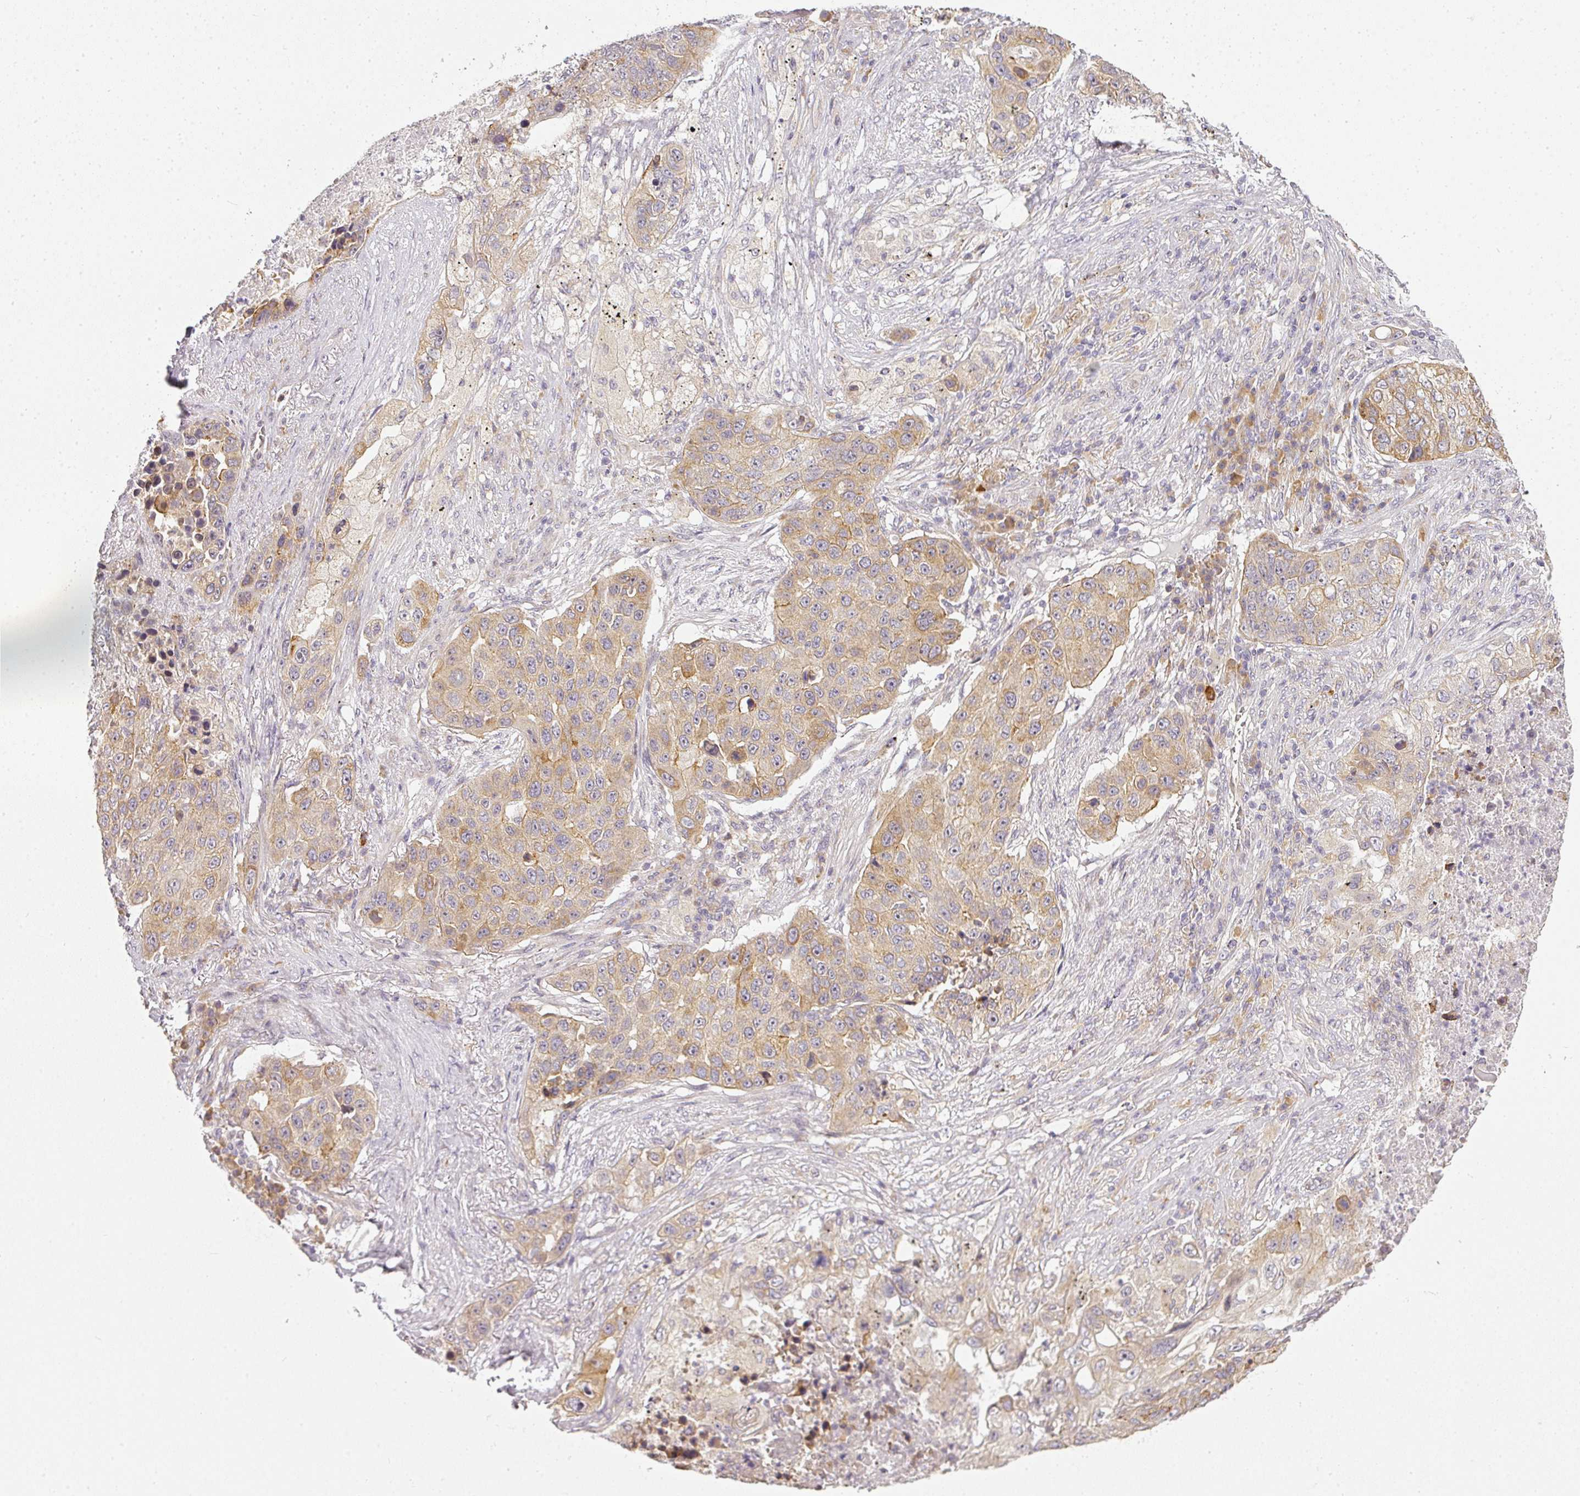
{"staining": {"intensity": "weak", "quantity": ">75%", "location": "cytoplasmic/membranous"}, "tissue": "lung cancer", "cell_type": "Tumor cells", "image_type": "cancer", "snomed": [{"axis": "morphology", "description": "Squamous cell carcinoma, NOS"}, {"axis": "topography", "description": "Lung"}], "caption": "DAB (3,3'-diaminobenzidine) immunohistochemical staining of human squamous cell carcinoma (lung) exhibits weak cytoplasmic/membranous protein positivity in approximately >75% of tumor cells.", "gene": "MED19", "patient": {"sex": "female", "age": 63}}